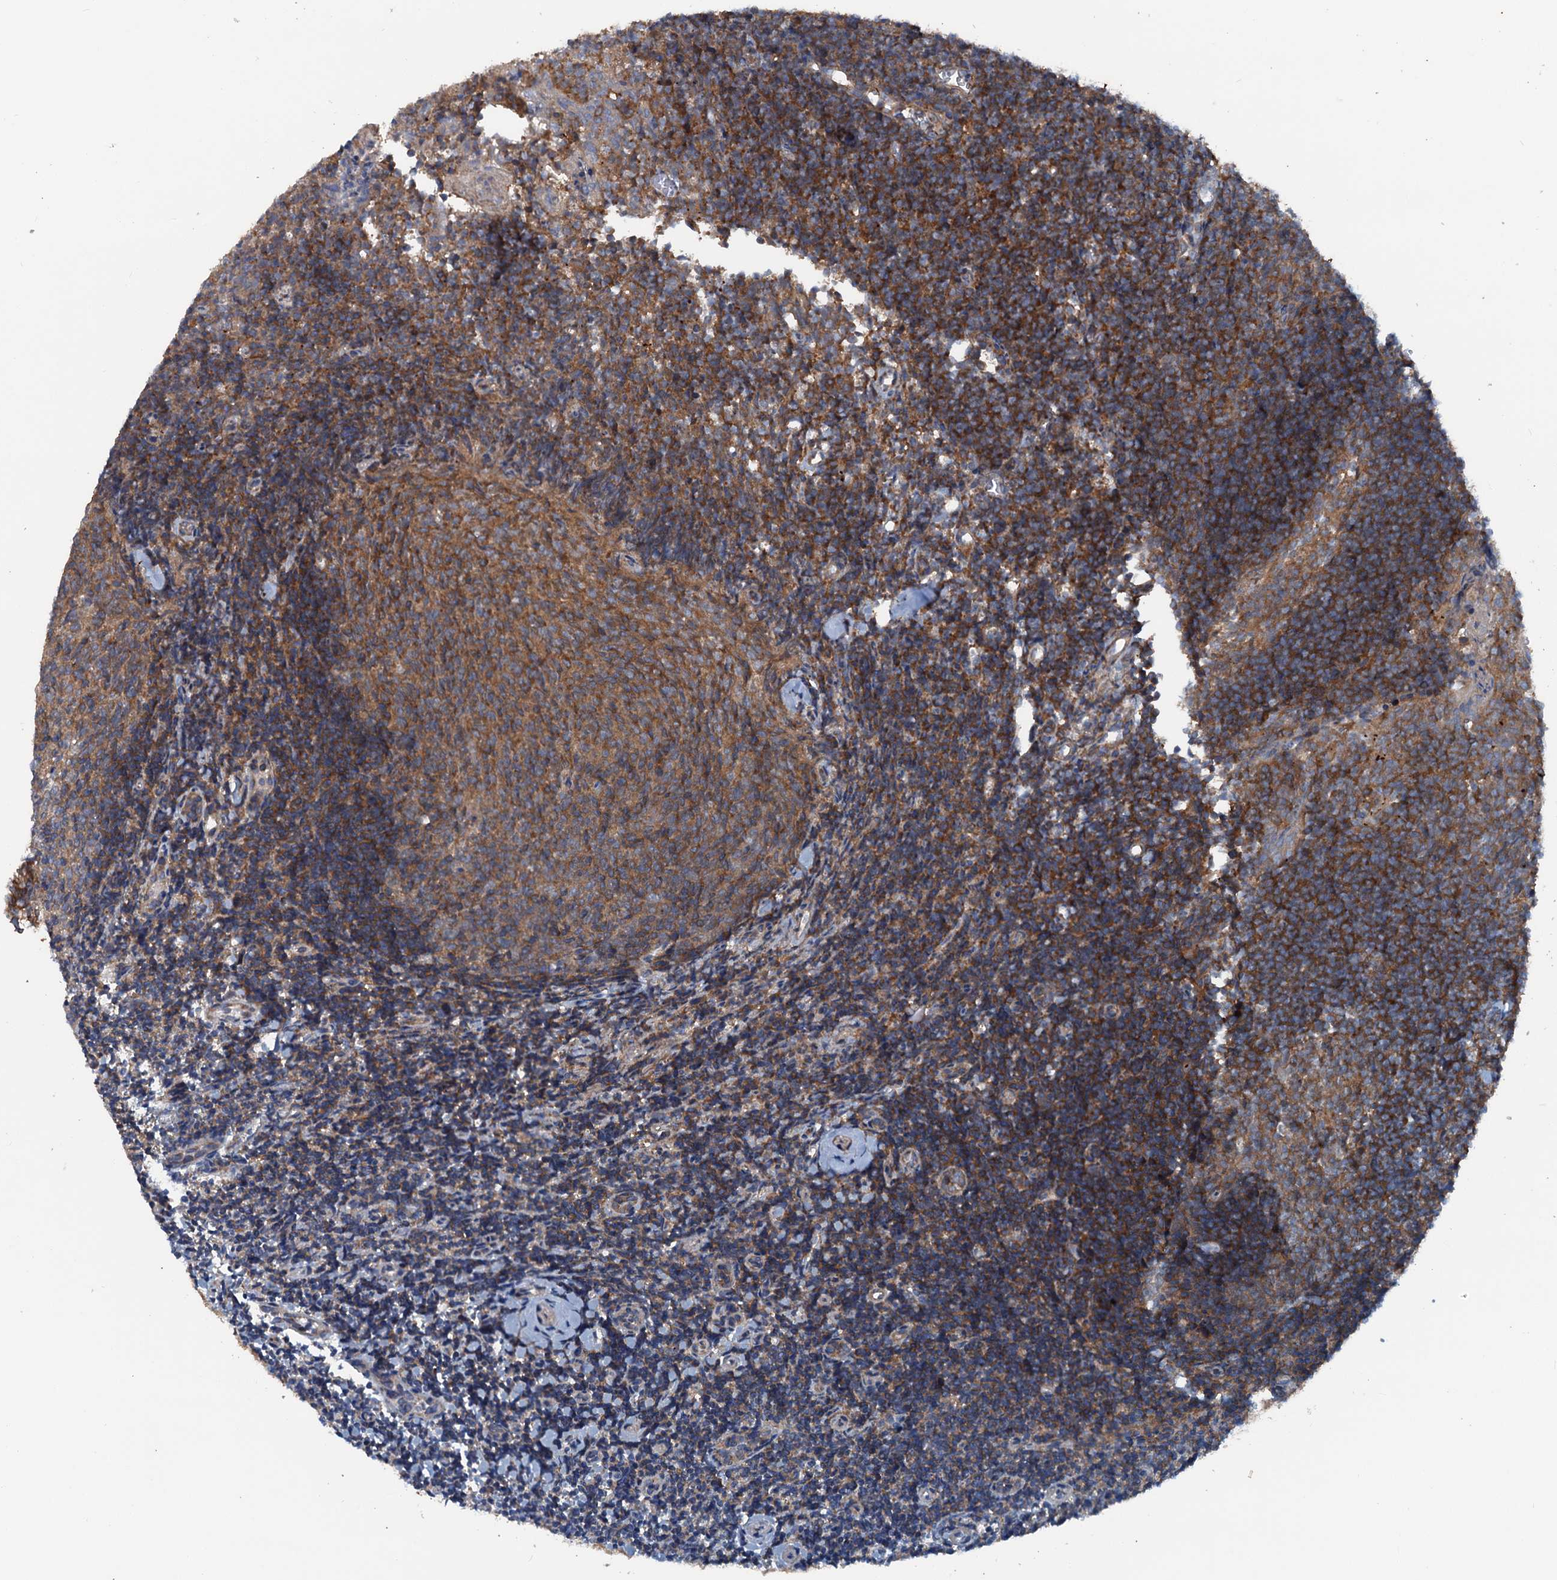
{"staining": {"intensity": "strong", "quantity": ">75%", "location": "cytoplasmic/membranous"}, "tissue": "tonsil", "cell_type": "Germinal center cells", "image_type": "normal", "snomed": [{"axis": "morphology", "description": "Normal tissue, NOS"}, {"axis": "topography", "description": "Tonsil"}], "caption": "IHC (DAB (3,3'-diaminobenzidine)) staining of normal human tonsil displays strong cytoplasmic/membranous protein staining in about >75% of germinal center cells.", "gene": "TEDC1", "patient": {"sex": "female", "age": 10}}